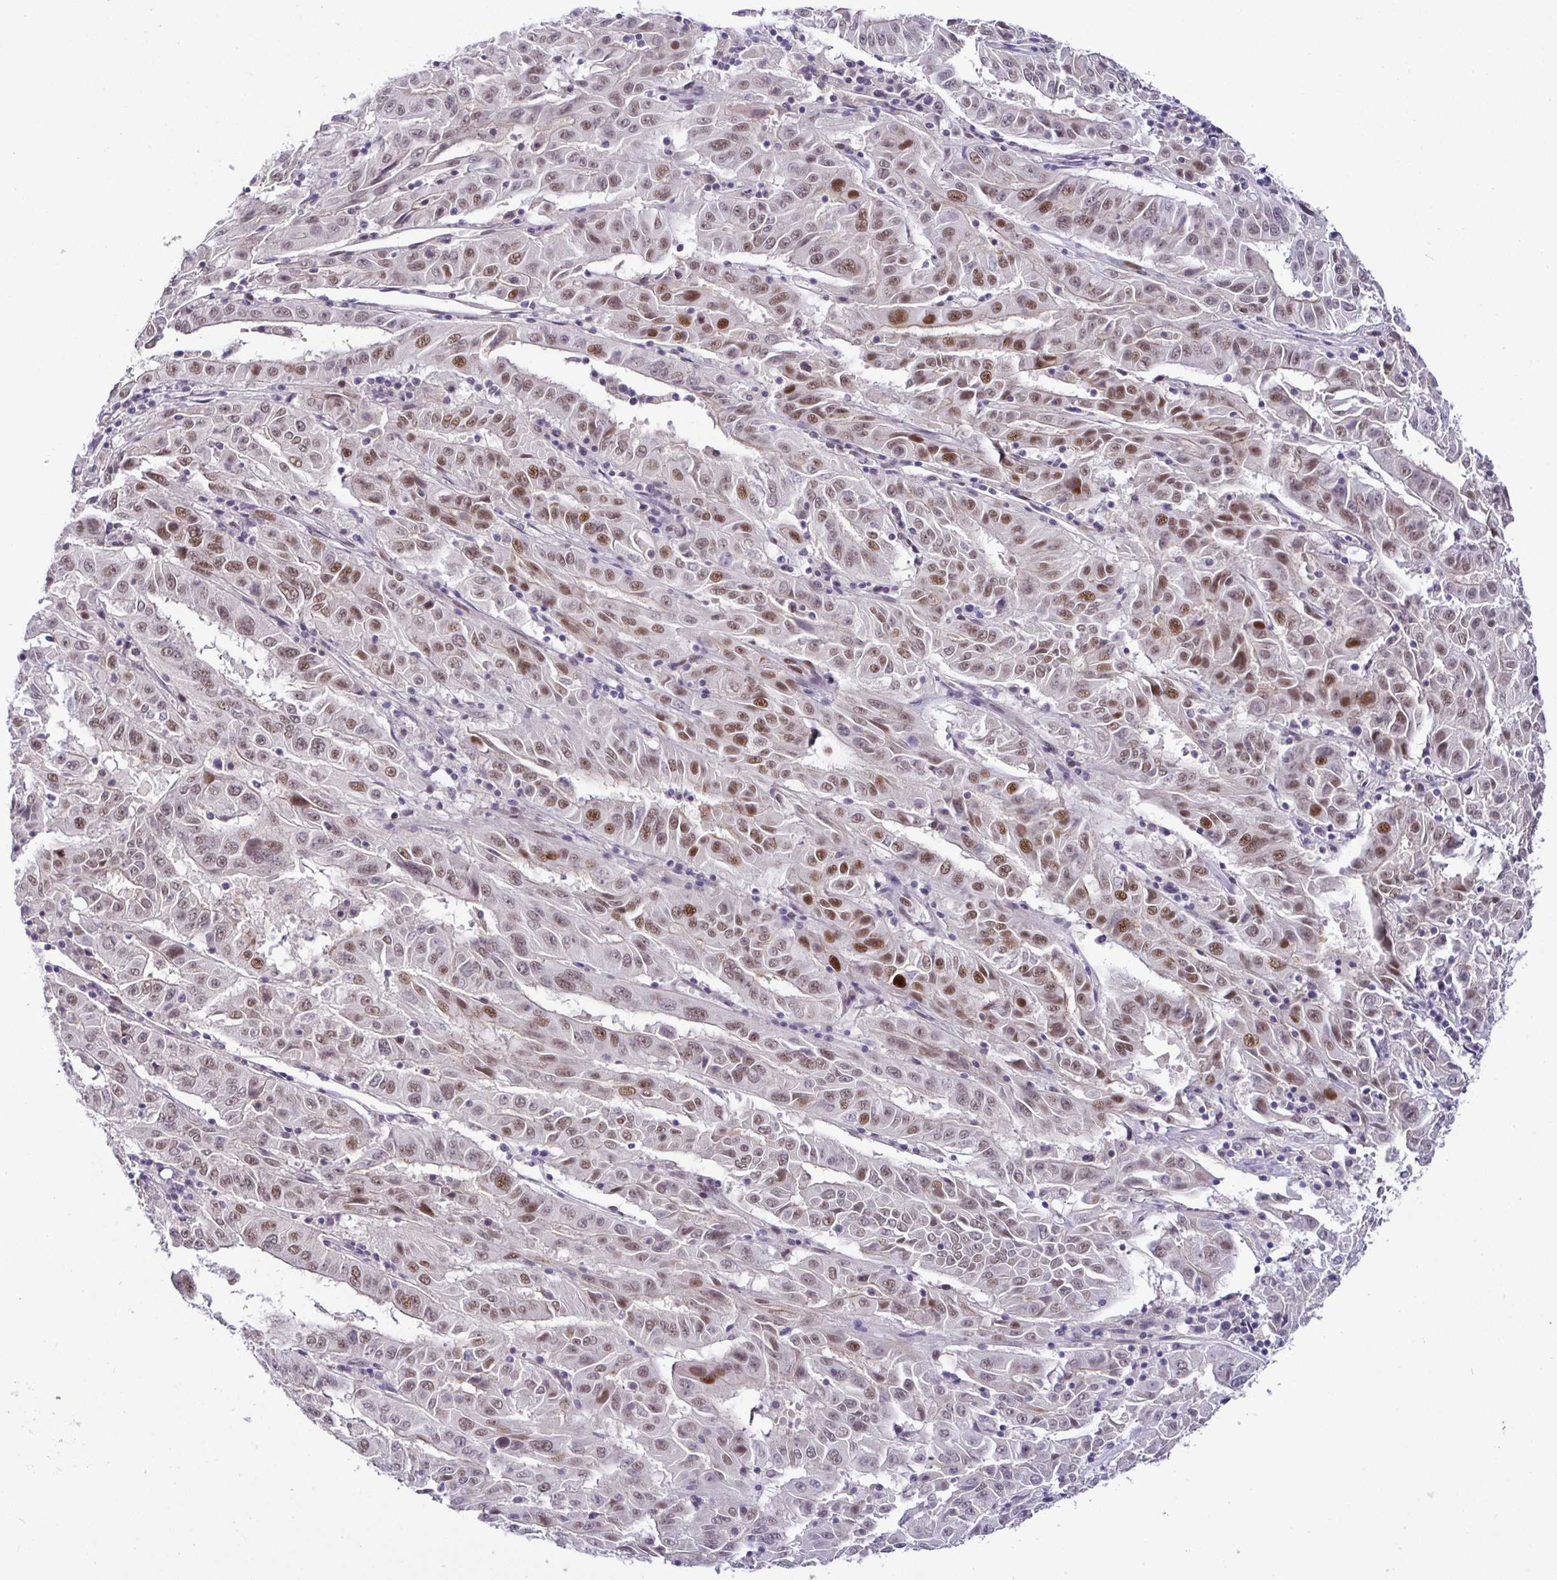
{"staining": {"intensity": "moderate", "quantity": ">75%", "location": "nuclear"}, "tissue": "pancreatic cancer", "cell_type": "Tumor cells", "image_type": "cancer", "snomed": [{"axis": "morphology", "description": "Adenocarcinoma, NOS"}, {"axis": "topography", "description": "Pancreas"}], "caption": "Protein expression analysis of pancreatic cancer (adenocarcinoma) exhibits moderate nuclear expression in about >75% of tumor cells. (DAB IHC, brown staining for protein, blue staining for nuclei).", "gene": "NUP188", "patient": {"sex": "male", "age": 63}}